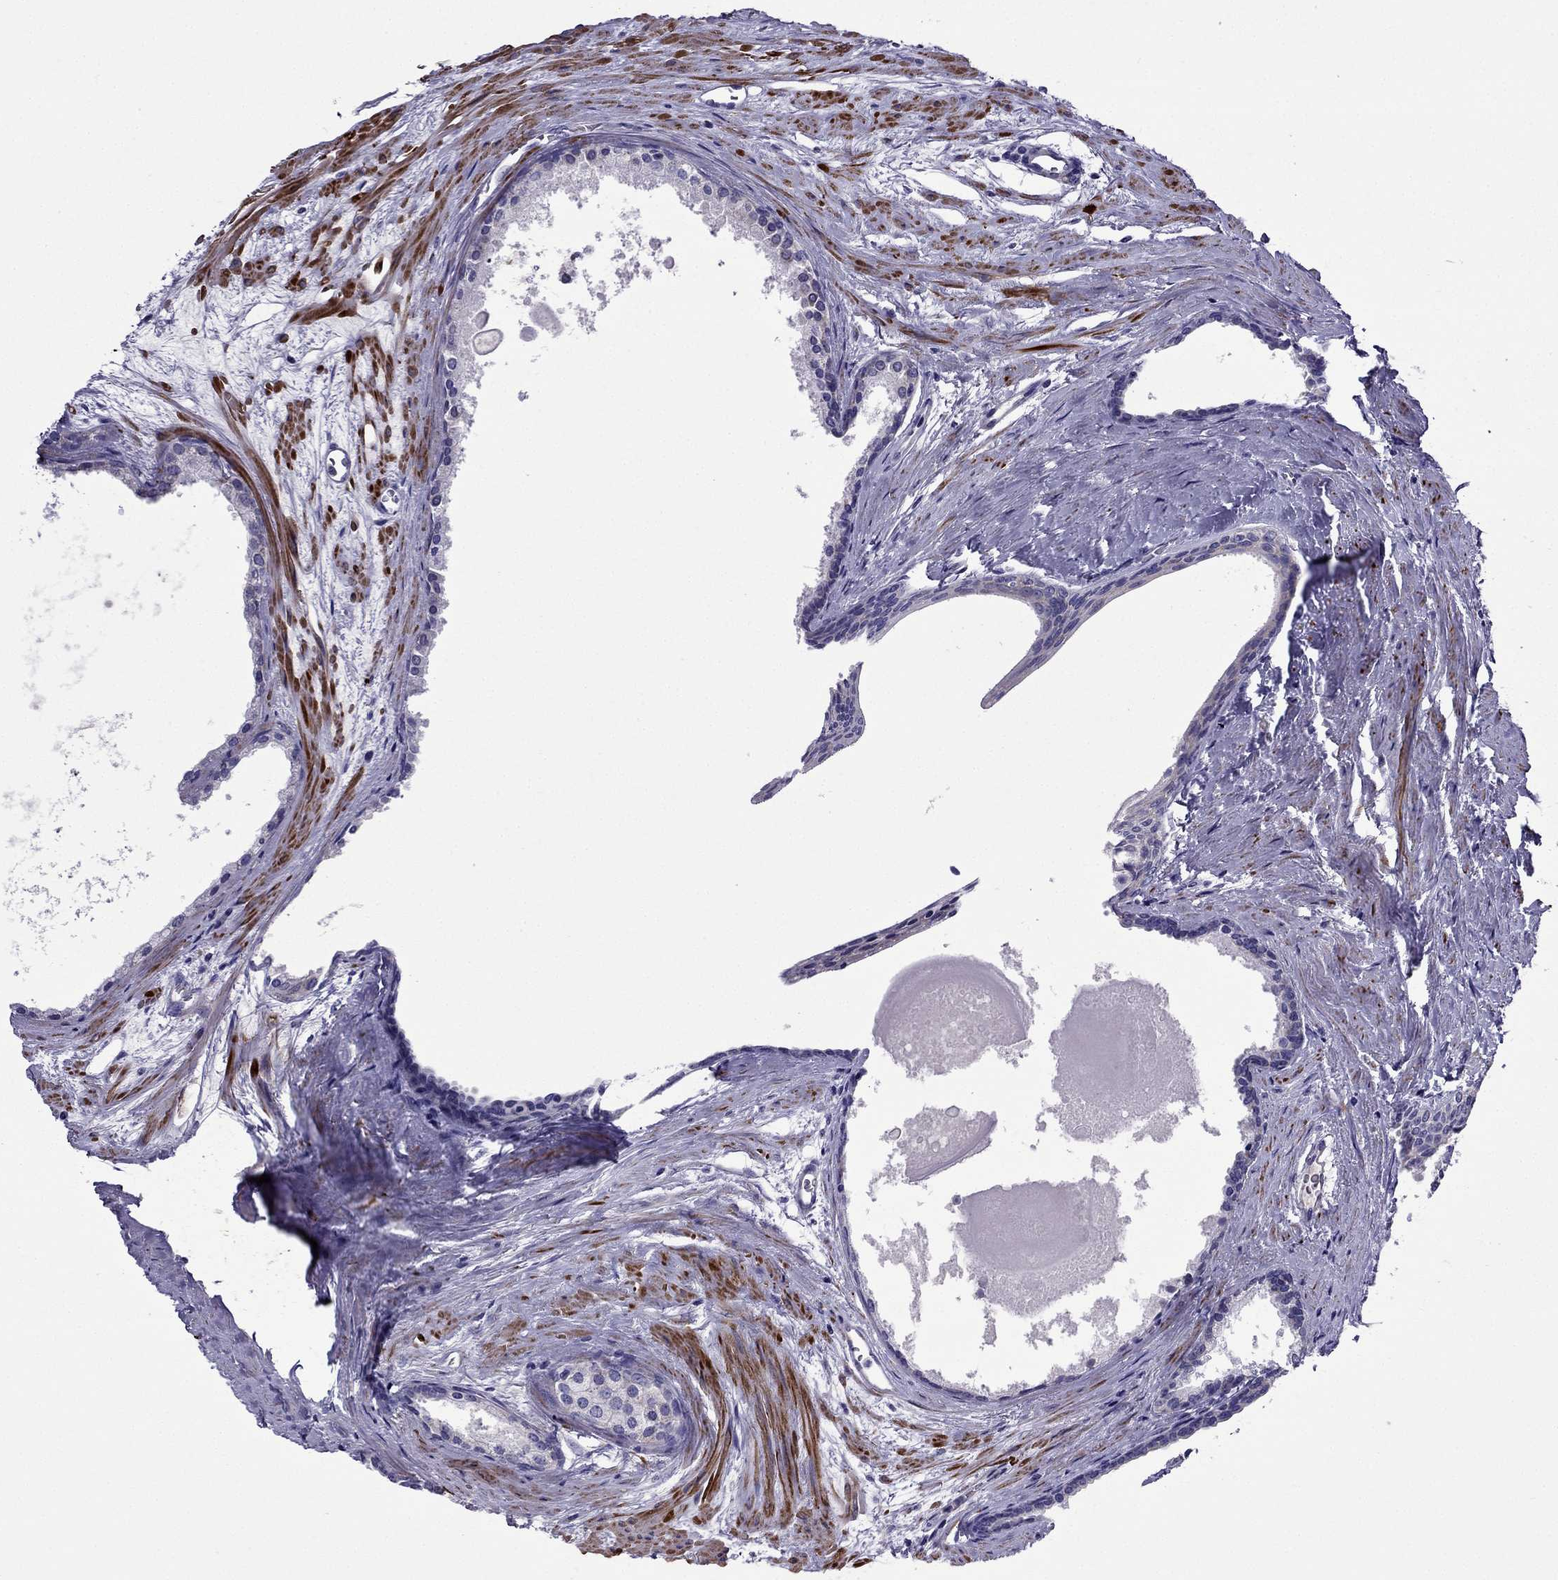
{"staining": {"intensity": "negative", "quantity": "none", "location": "none"}, "tissue": "prostate cancer", "cell_type": "Tumor cells", "image_type": "cancer", "snomed": [{"axis": "morphology", "description": "Adenocarcinoma, Low grade"}, {"axis": "topography", "description": "Prostate"}], "caption": "IHC image of neoplastic tissue: prostate cancer (adenocarcinoma (low-grade)) stained with DAB demonstrates no significant protein staining in tumor cells. (DAB (3,3'-diaminobenzidine) immunohistochemistry (IHC), high magnification).", "gene": "DSC1", "patient": {"sex": "male", "age": 56}}